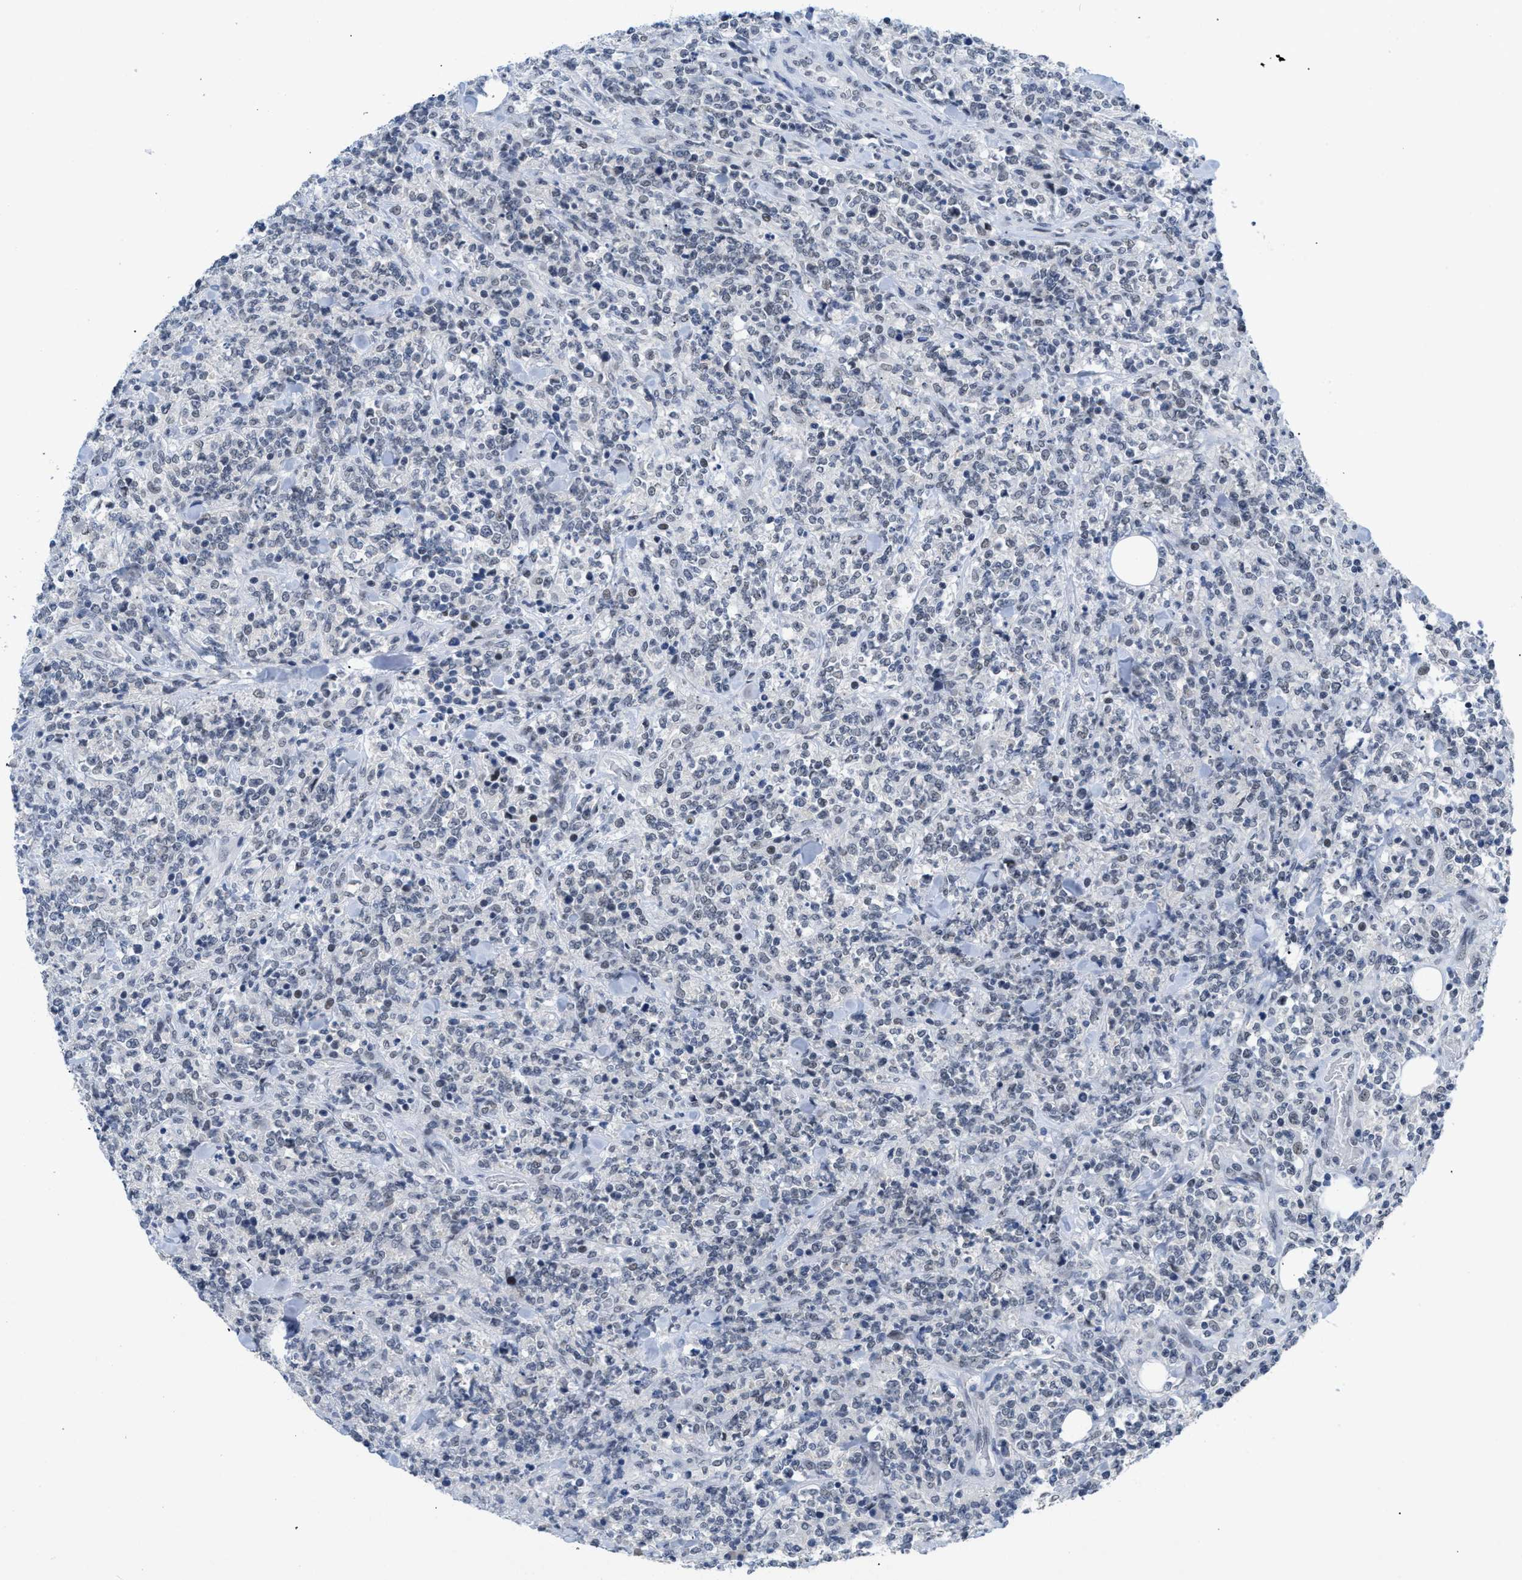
{"staining": {"intensity": "negative", "quantity": "none", "location": "none"}, "tissue": "lymphoma", "cell_type": "Tumor cells", "image_type": "cancer", "snomed": [{"axis": "morphology", "description": "Malignant lymphoma, non-Hodgkin's type, High grade"}, {"axis": "topography", "description": "Soft tissue"}], "caption": "Tumor cells are negative for protein expression in human high-grade malignant lymphoma, non-Hodgkin's type.", "gene": "GGNBP2", "patient": {"sex": "male", "age": 18}}